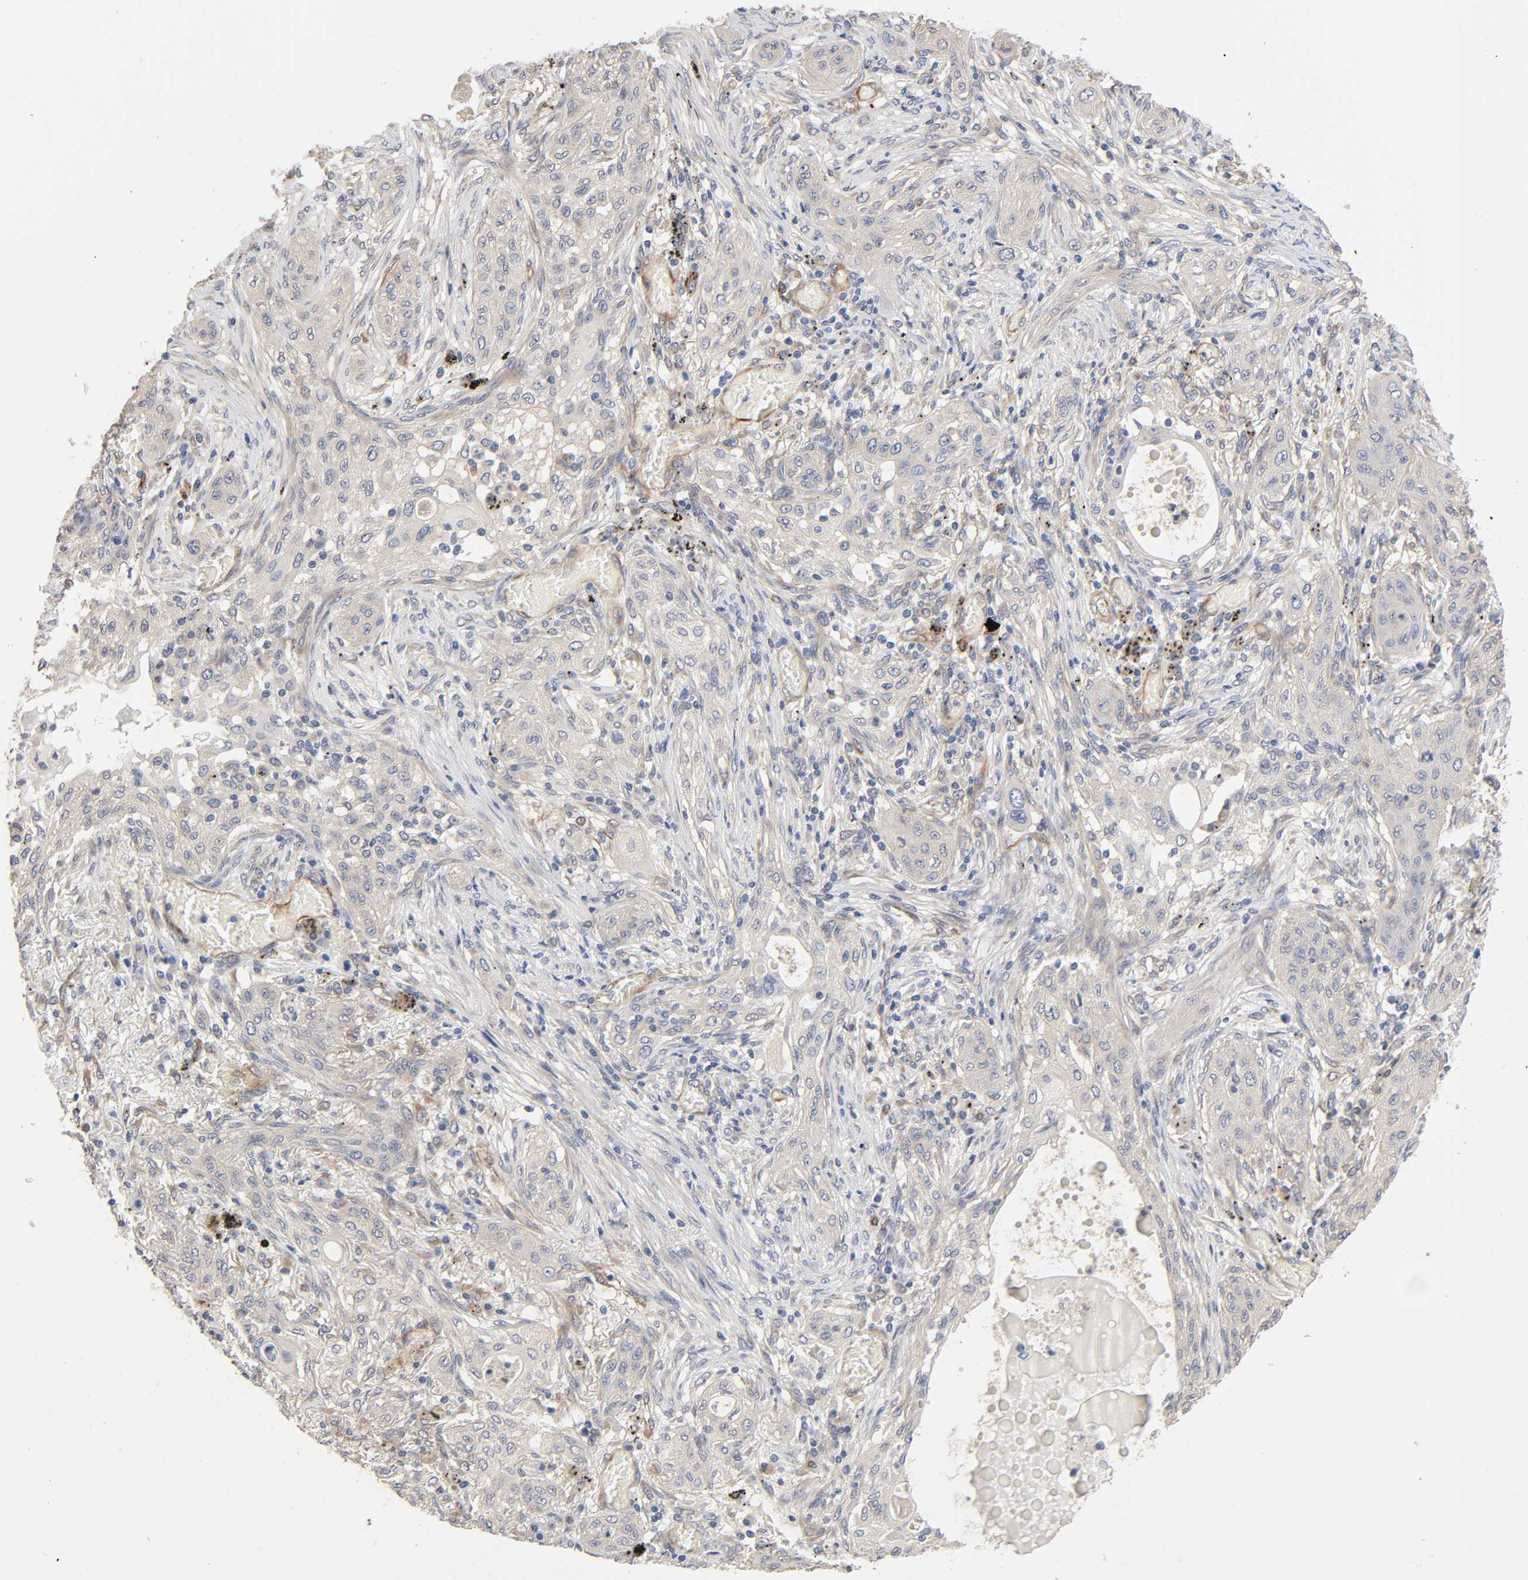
{"staining": {"intensity": "negative", "quantity": "none", "location": "none"}, "tissue": "lung cancer", "cell_type": "Tumor cells", "image_type": "cancer", "snomed": [{"axis": "morphology", "description": "Squamous cell carcinoma, NOS"}, {"axis": "topography", "description": "Lung"}], "caption": "The micrograph shows no significant expression in tumor cells of squamous cell carcinoma (lung).", "gene": "RAB13", "patient": {"sex": "female", "age": 47}}